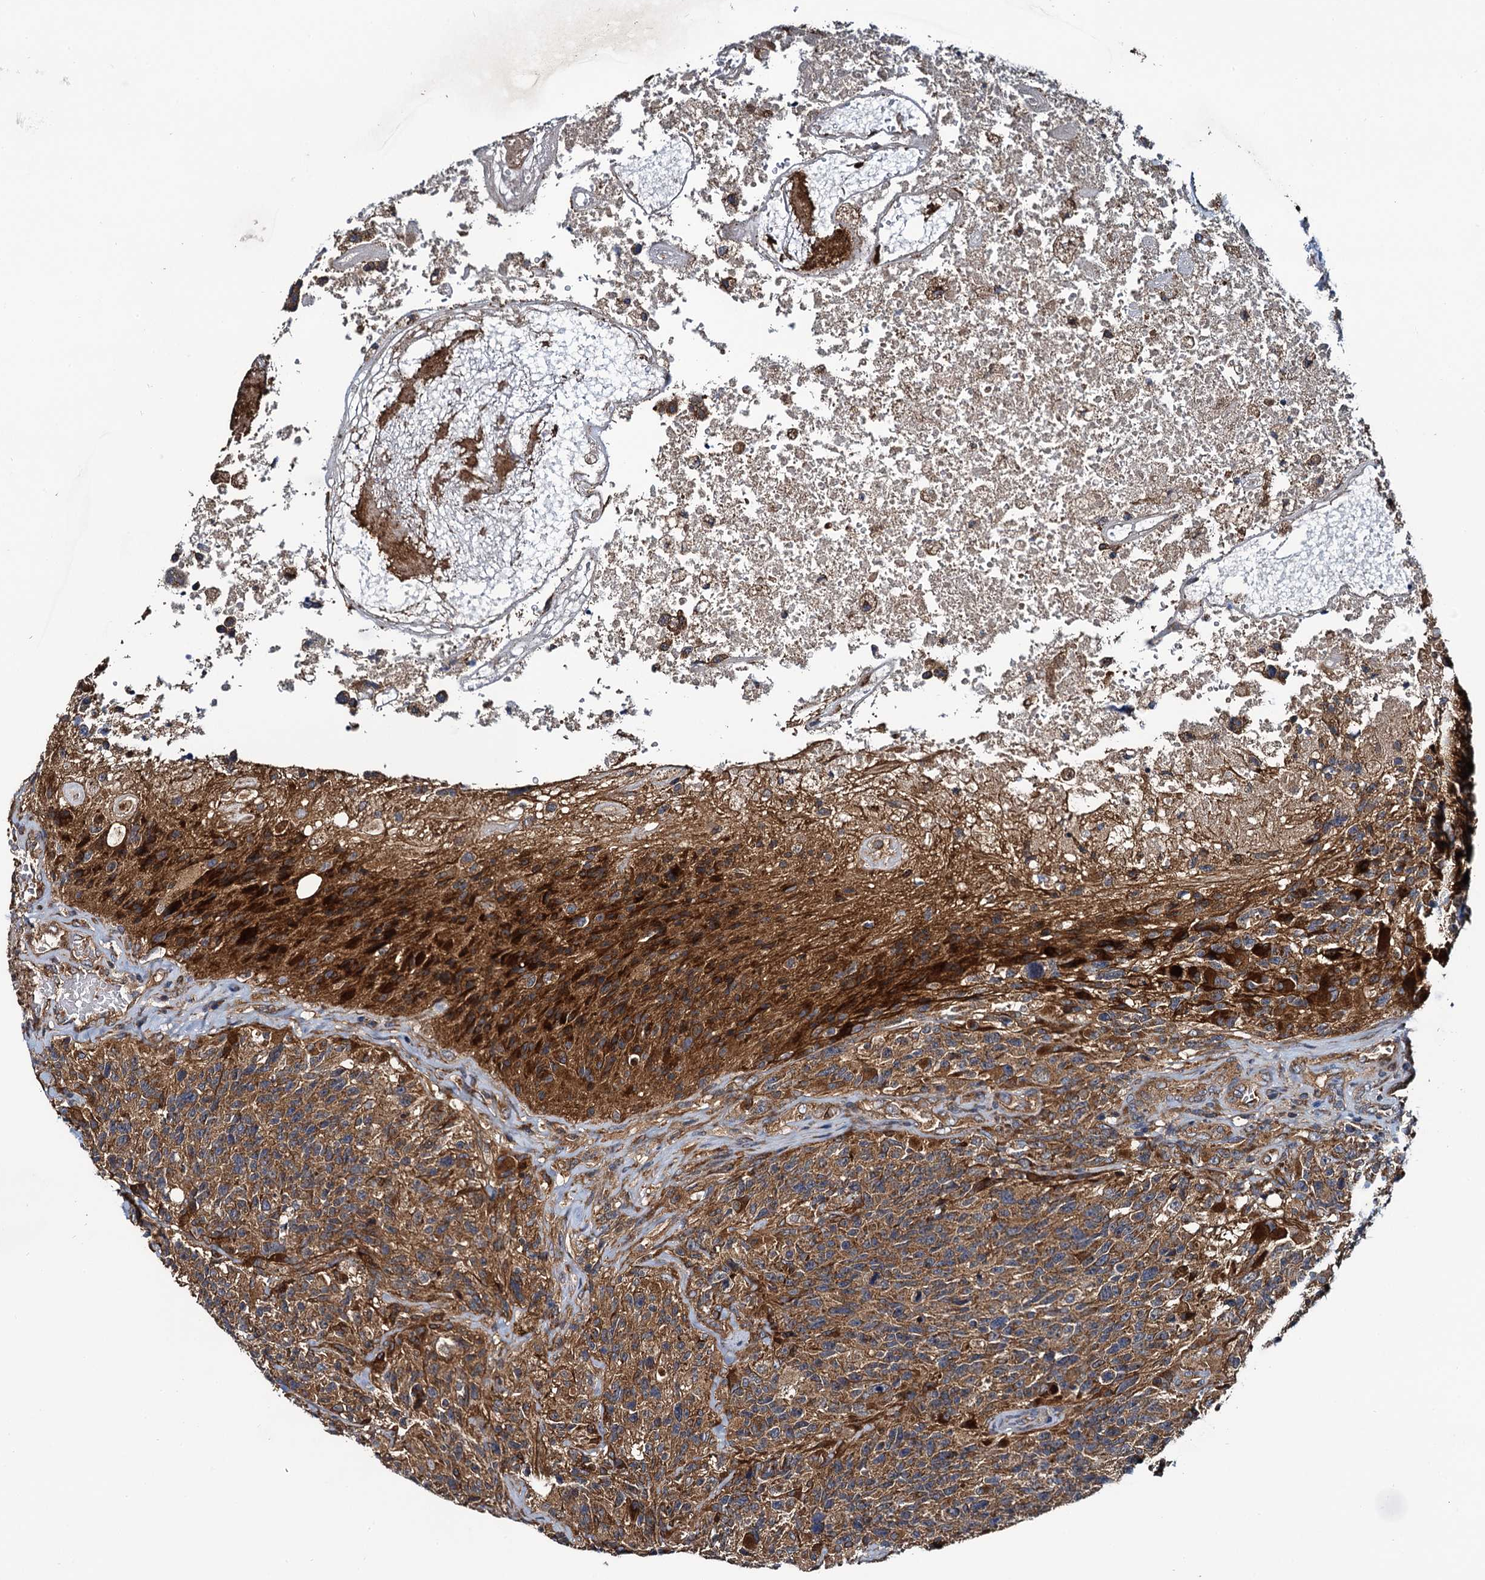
{"staining": {"intensity": "moderate", "quantity": ">75%", "location": "cytoplasmic/membranous"}, "tissue": "glioma", "cell_type": "Tumor cells", "image_type": "cancer", "snomed": [{"axis": "morphology", "description": "Glioma, malignant, High grade"}, {"axis": "topography", "description": "Brain"}], "caption": "Human glioma stained with a brown dye demonstrates moderate cytoplasmic/membranous positive positivity in approximately >75% of tumor cells.", "gene": "NEK1", "patient": {"sex": "male", "age": 76}}